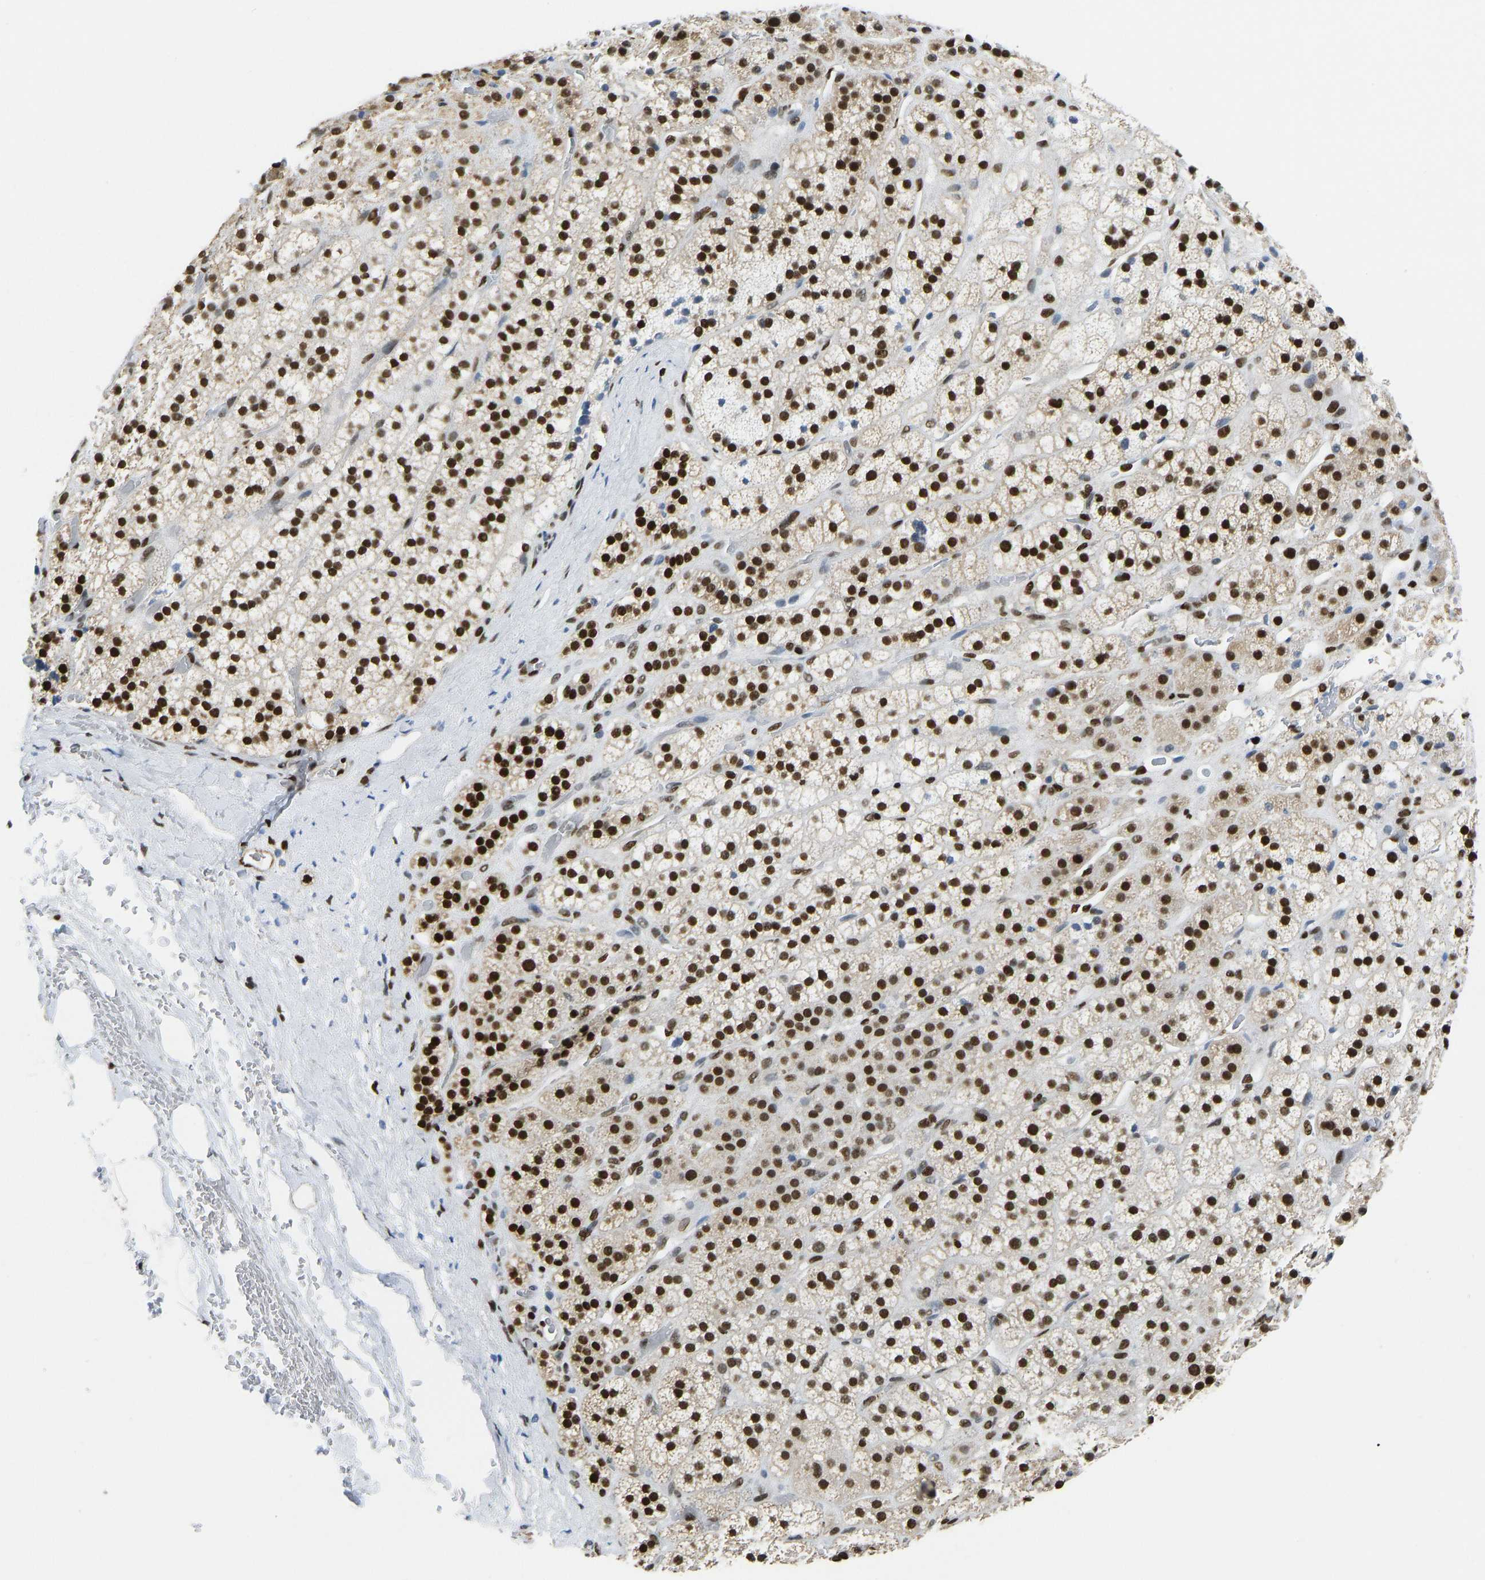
{"staining": {"intensity": "strong", "quantity": ">75%", "location": "nuclear"}, "tissue": "adrenal gland", "cell_type": "Glandular cells", "image_type": "normal", "snomed": [{"axis": "morphology", "description": "Normal tissue, NOS"}, {"axis": "topography", "description": "Adrenal gland"}], "caption": "Protein positivity by immunohistochemistry shows strong nuclear staining in approximately >75% of glandular cells in unremarkable adrenal gland. The protein of interest is shown in brown color, while the nuclei are stained blue.", "gene": "ZSCAN20", "patient": {"sex": "male", "age": 56}}